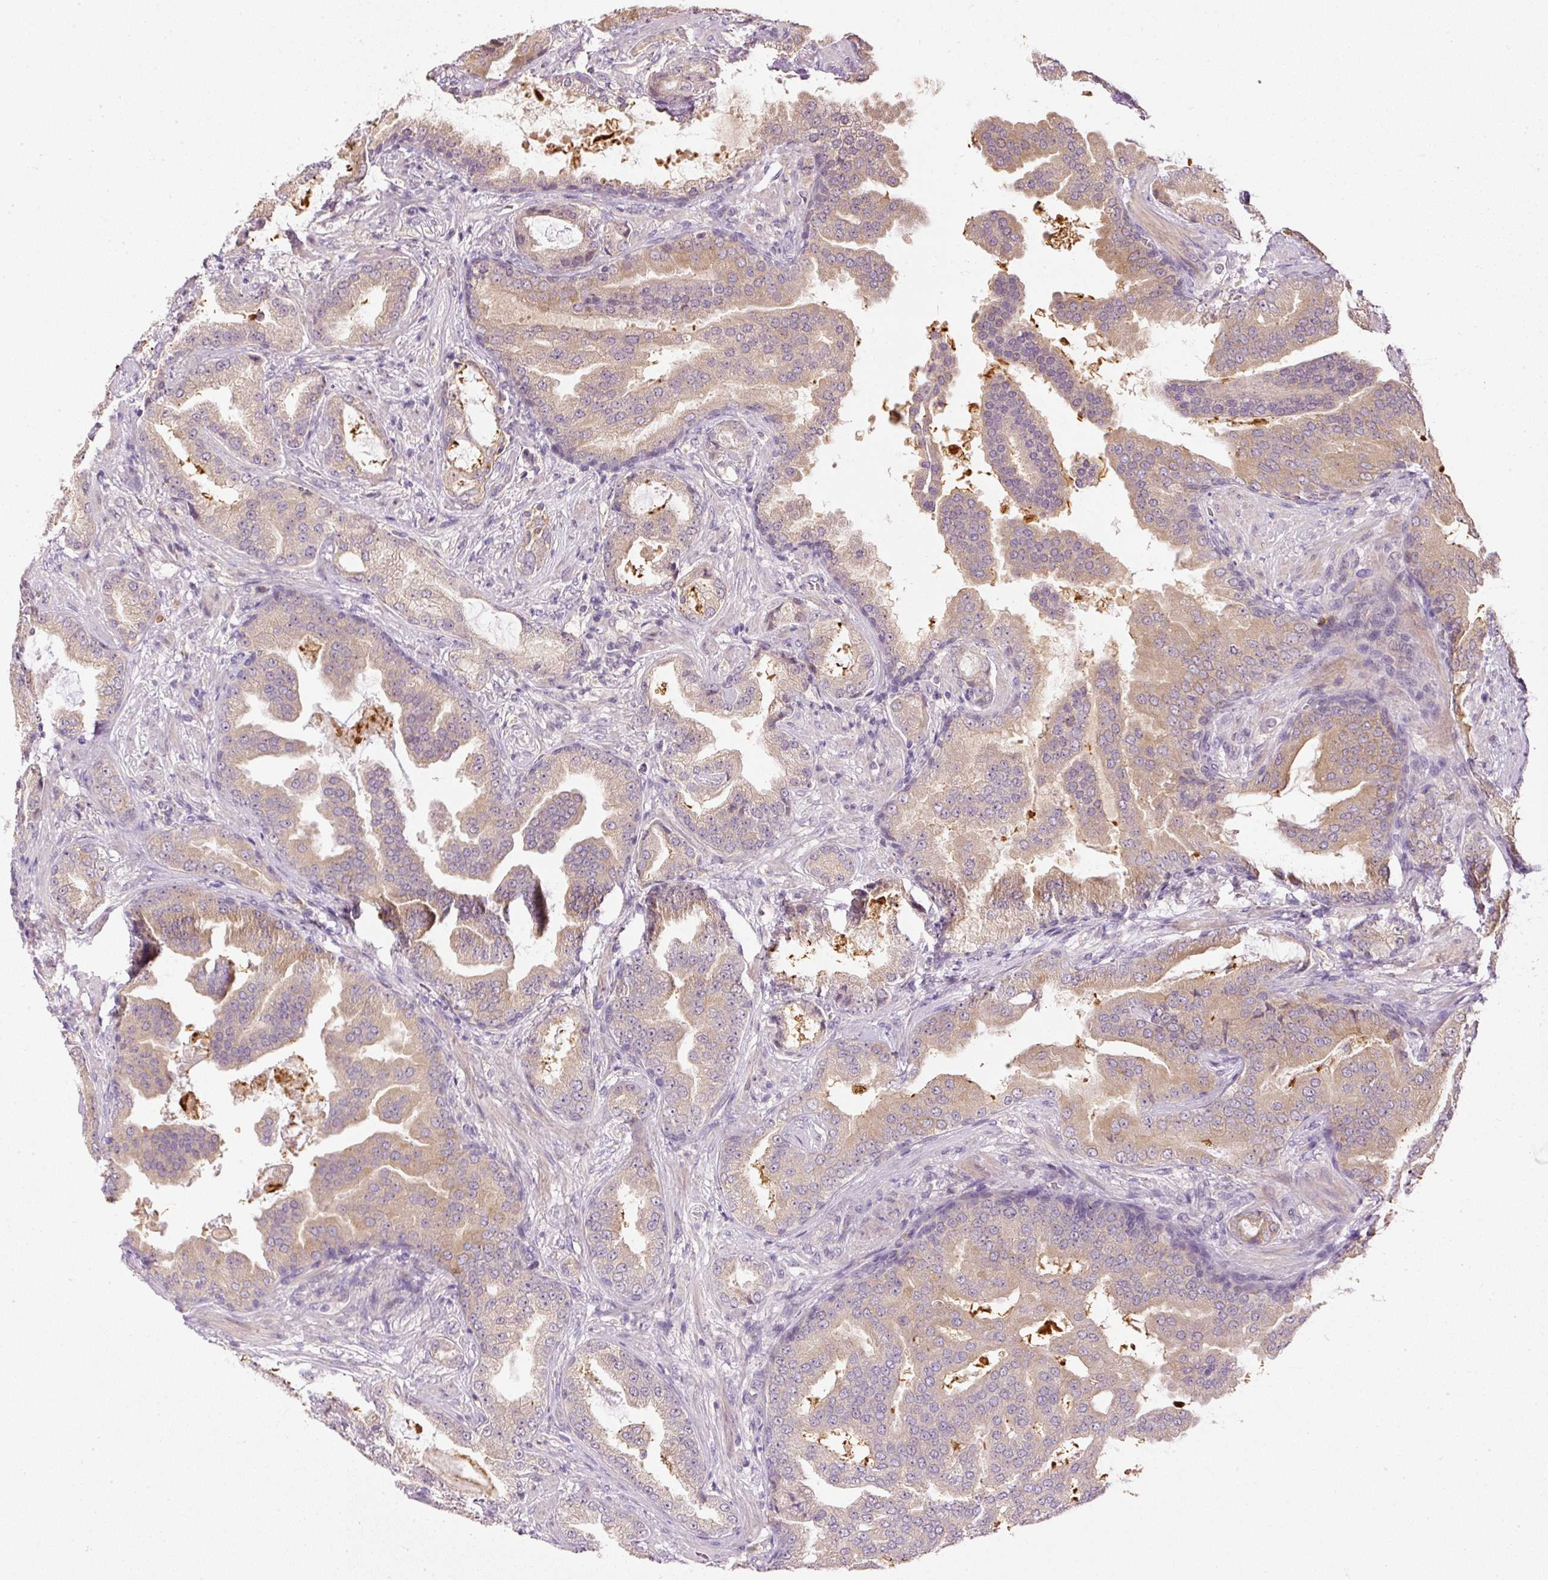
{"staining": {"intensity": "weak", "quantity": "25%-75%", "location": "cytoplasmic/membranous"}, "tissue": "prostate cancer", "cell_type": "Tumor cells", "image_type": "cancer", "snomed": [{"axis": "morphology", "description": "Adenocarcinoma, High grade"}, {"axis": "topography", "description": "Prostate"}], "caption": "This micrograph displays prostate high-grade adenocarcinoma stained with immunohistochemistry to label a protein in brown. The cytoplasmic/membranous of tumor cells show weak positivity for the protein. Nuclei are counter-stained blue.", "gene": "CTTNBP2", "patient": {"sex": "male", "age": 68}}